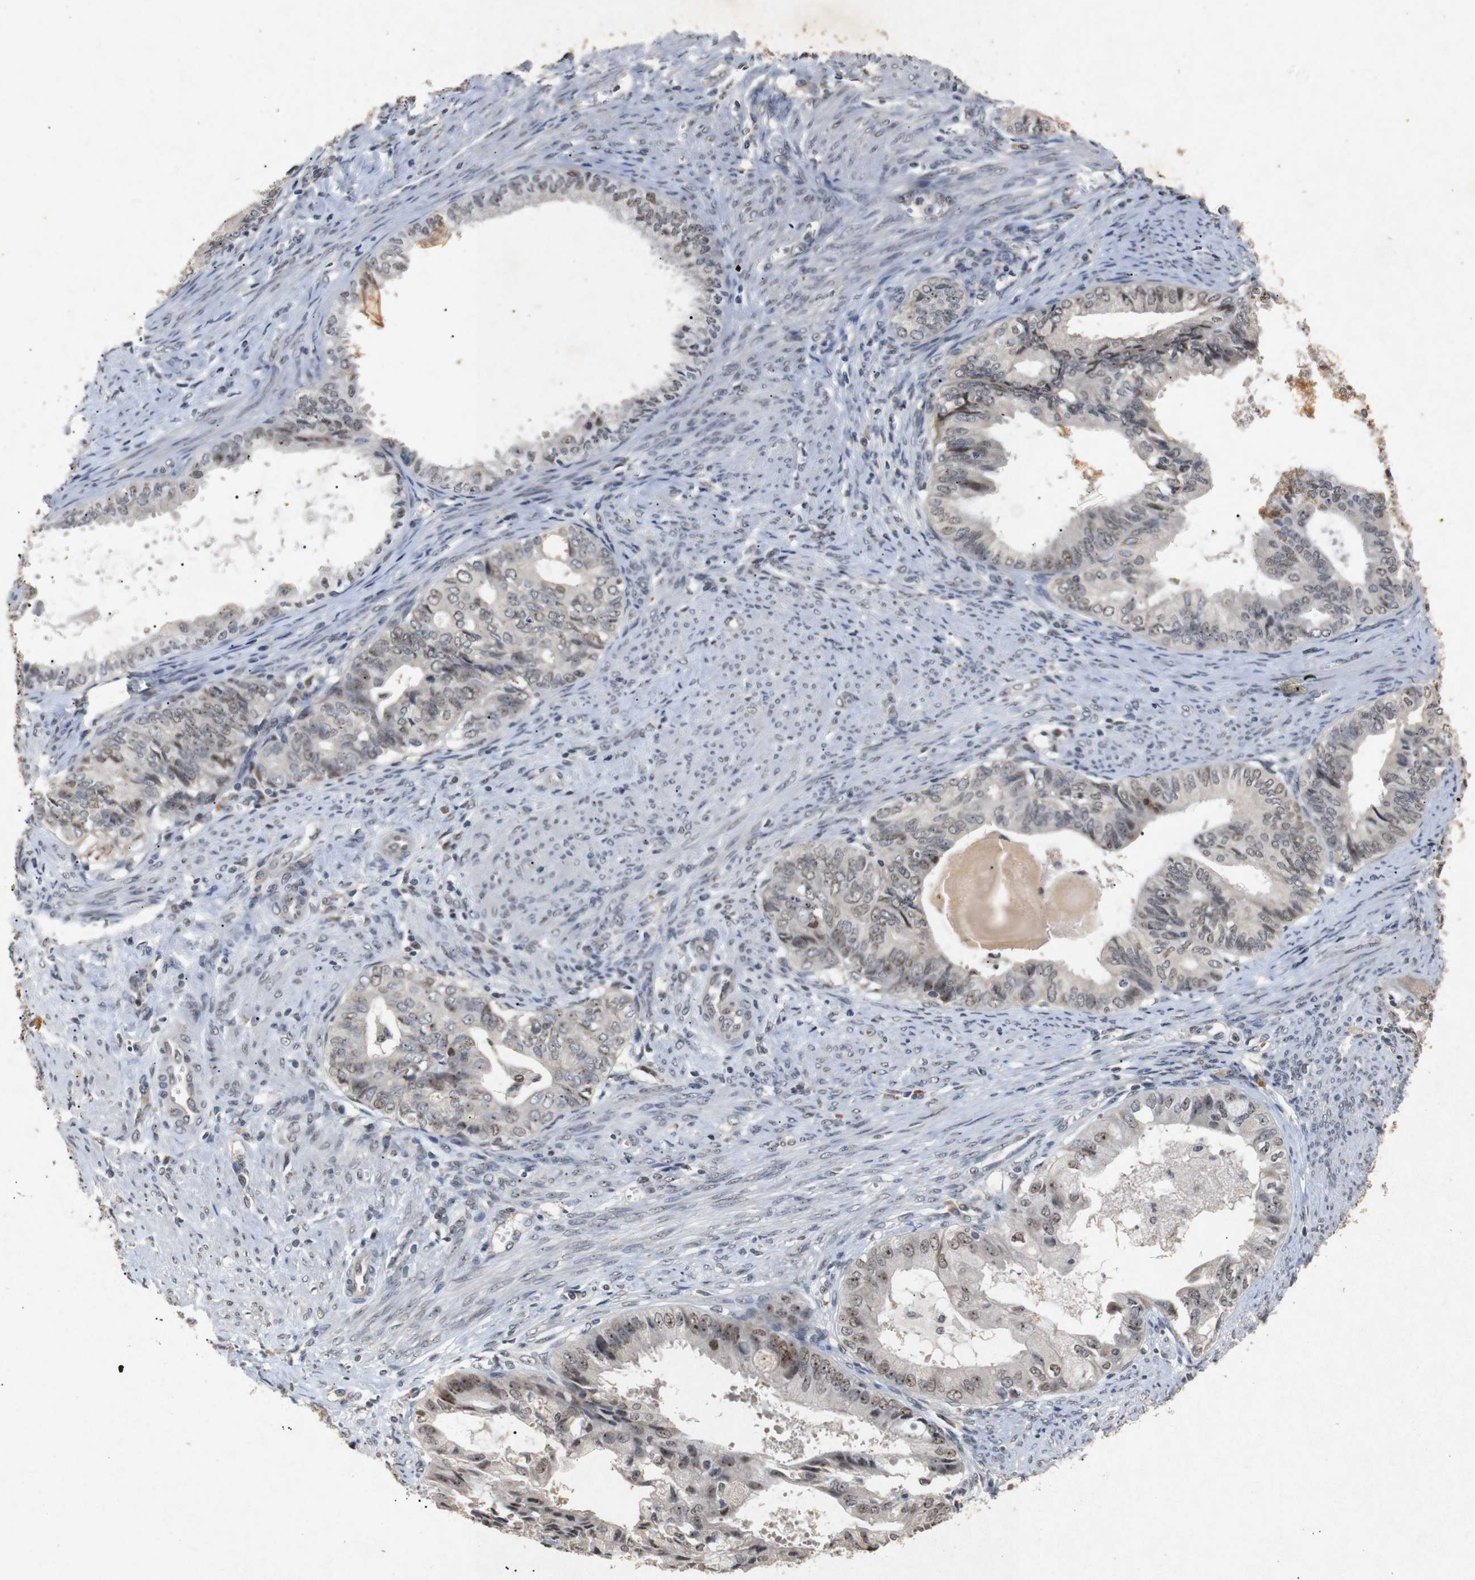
{"staining": {"intensity": "moderate", "quantity": "25%-75%", "location": "nuclear"}, "tissue": "endometrial cancer", "cell_type": "Tumor cells", "image_type": "cancer", "snomed": [{"axis": "morphology", "description": "Adenocarcinoma, NOS"}, {"axis": "topography", "description": "Endometrium"}], "caption": "Endometrial cancer (adenocarcinoma) stained for a protein (brown) shows moderate nuclear positive staining in about 25%-75% of tumor cells.", "gene": "PARN", "patient": {"sex": "female", "age": 86}}